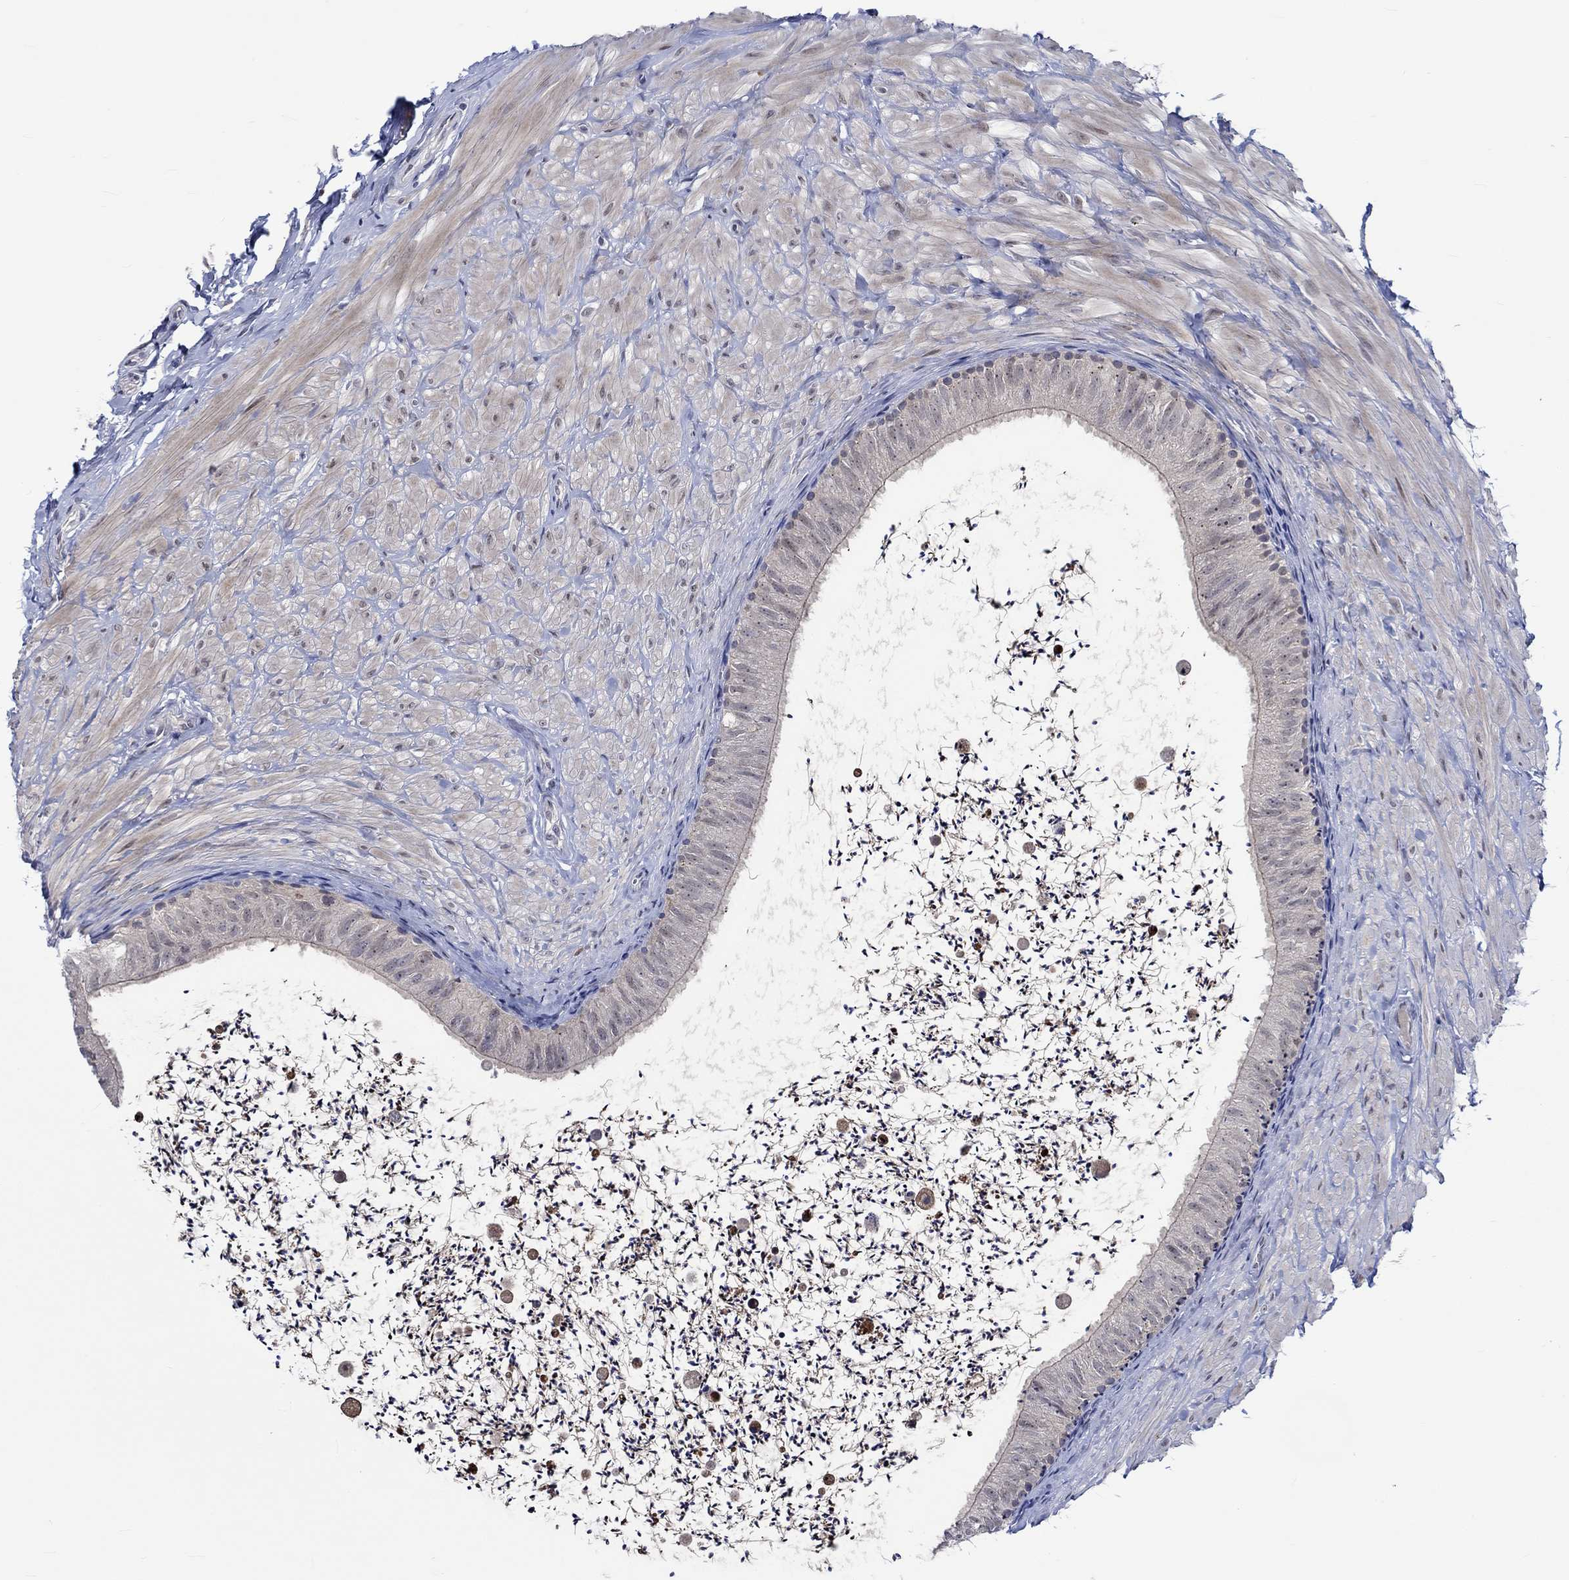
{"staining": {"intensity": "weak", "quantity": "<25%", "location": "cytoplasmic/membranous"}, "tissue": "epididymis", "cell_type": "Glandular cells", "image_type": "normal", "snomed": [{"axis": "morphology", "description": "Normal tissue, NOS"}, {"axis": "topography", "description": "Epididymis"}], "caption": "This micrograph is of normal epididymis stained with immunohistochemistry to label a protein in brown with the nuclei are counter-stained blue. There is no positivity in glandular cells. The staining was performed using DAB to visualize the protein expression in brown, while the nuclei were stained in blue with hematoxylin (Magnification: 20x).", "gene": "E2F8", "patient": {"sex": "male", "age": 32}}